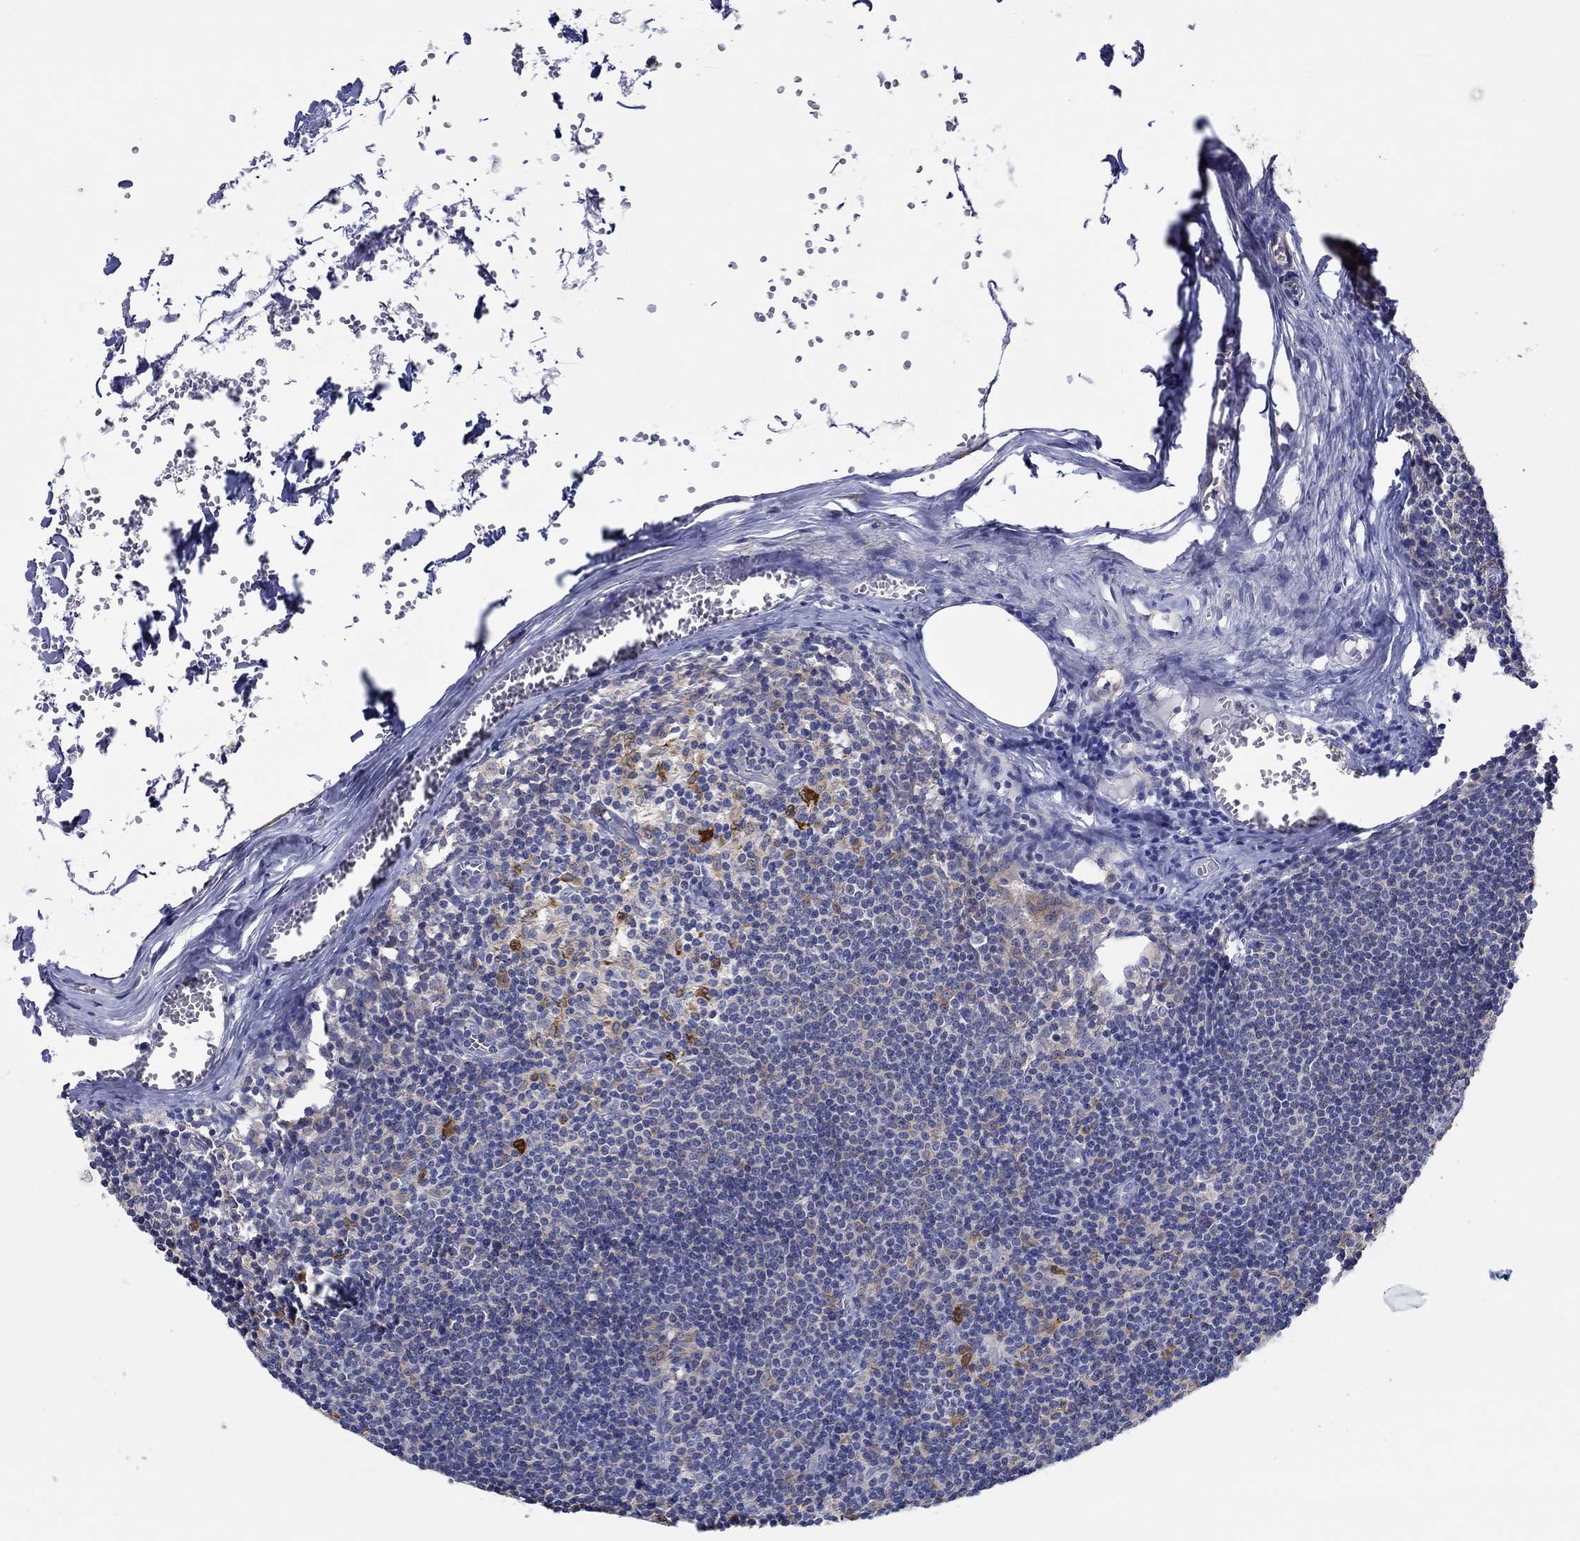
{"staining": {"intensity": "strong", "quantity": "<25%", "location": "cytoplasmic/membranous"}, "tissue": "lymph node", "cell_type": "Non-germinal center cells", "image_type": "normal", "snomed": [{"axis": "morphology", "description": "Normal tissue, NOS"}, {"axis": "topography", "description": "Lymph node"}], "caption": "Brown immunohistochemical staining in unremarkable lymph node reveals strong cytoplasmic/membranous positivity in approximately <25% of non-germinal center cells. The staining is performed using DAB brown chromogen to label protein expression. The nuclei are counter-stained blue using hematoxylin.", "gene": "SLC27A3", "patient": {"sex": "male", "age": 59}}